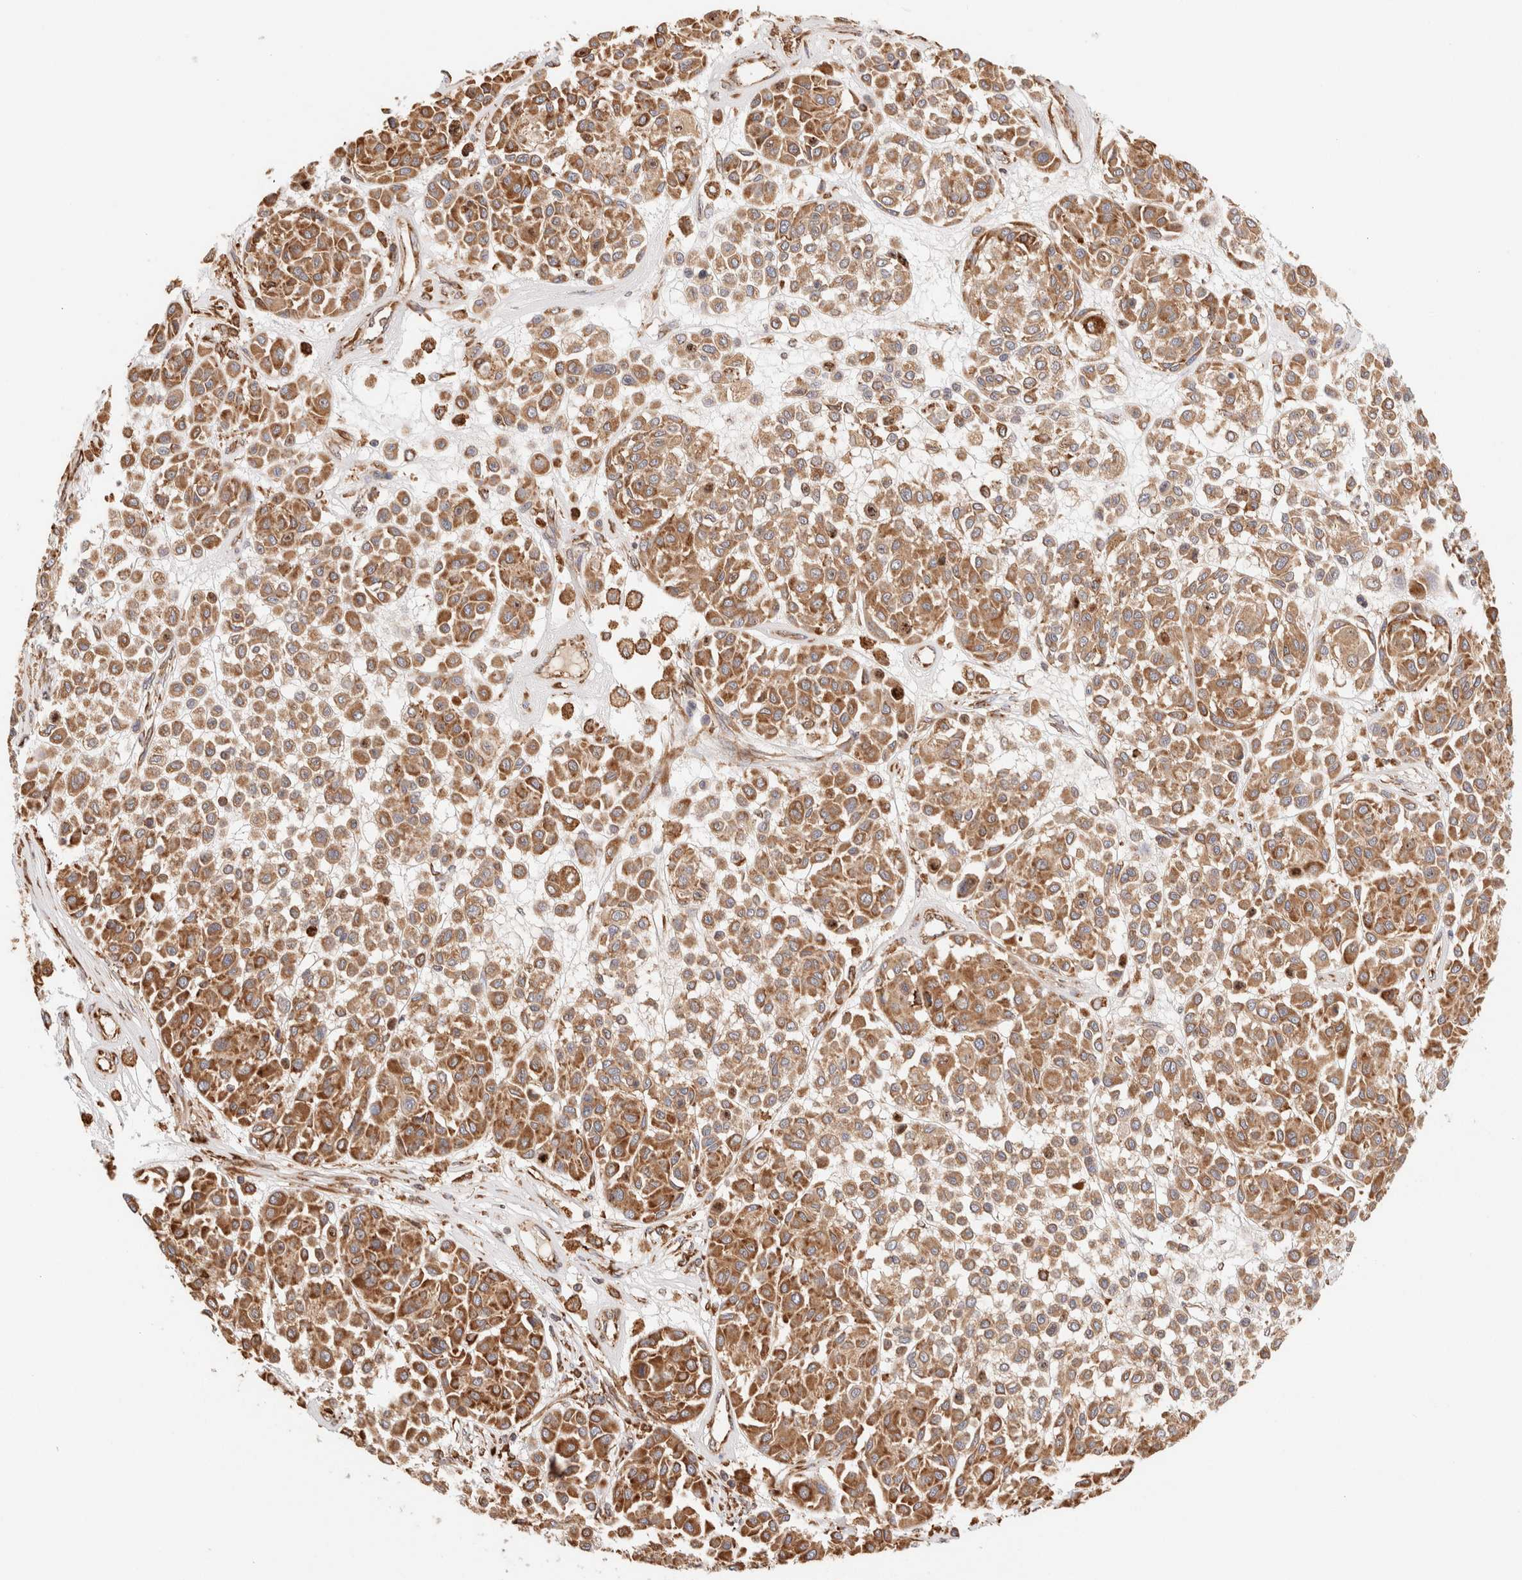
{"staining": {"intensity": "moderate", "quantity": ">75%", "location": "cytoplasmic/membranous"}, "tissue": "melanoma", "cell_type": "Tumor cells", "image_type": "cancer", "snomed": [{"axis": "morphology", "description": "Malignant melanoma, Metastatic site"}, {"axis": "topography", "description": "Soft tissue"}], "caption": "A histopathology image showing moderate cytoplasmic/membranous expression in approximately >75% of tumor cells in malignant melanoma (metastatic site), as visualized by brown immunohistochemical staining.", "gene": "FER", "patient": {"sex": "male", "age": 41}}